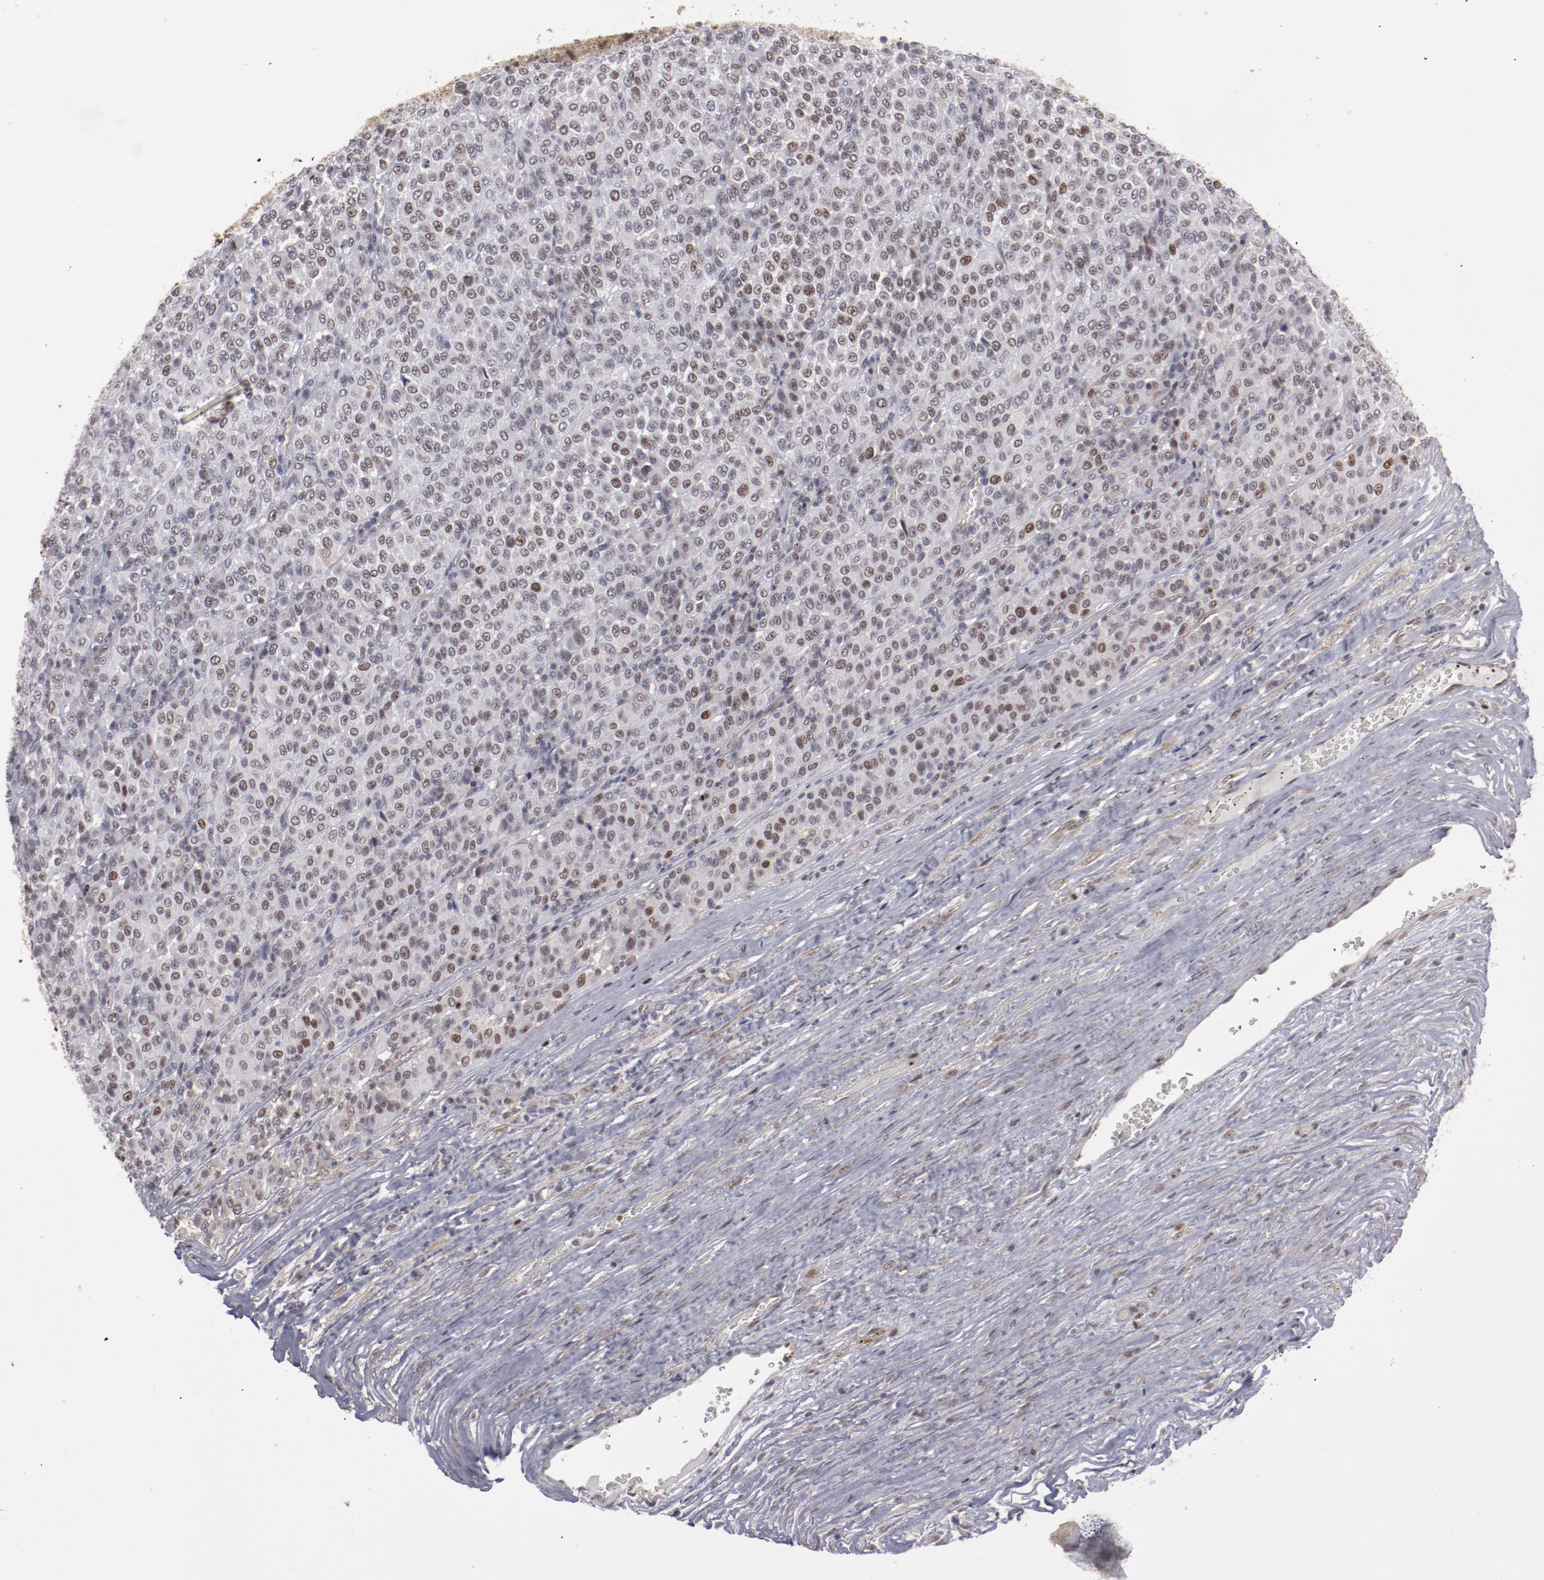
{"staining": {"intensity": "moderate", "quantity": "25%-75%", "location": "nuclear"}, "tissue": "melanoma", "cell_type": "Tumor cells", "image_type": "cancer", "snomed": [{"axis": "morphology", "description": "Malignant melanoma, Metastatic site"}, {"axis": "topography", "description": "Pancreas"}], "caption": "A high-resolution micrograph shows immunohistochemistry staining of melanoma, which shows moderate nuclear positivity in about 25%-75% of tumor cells. Nuclei are stained in blue.", "gene": "LEF1", "patient": {"sex": "female", "age": 30}}